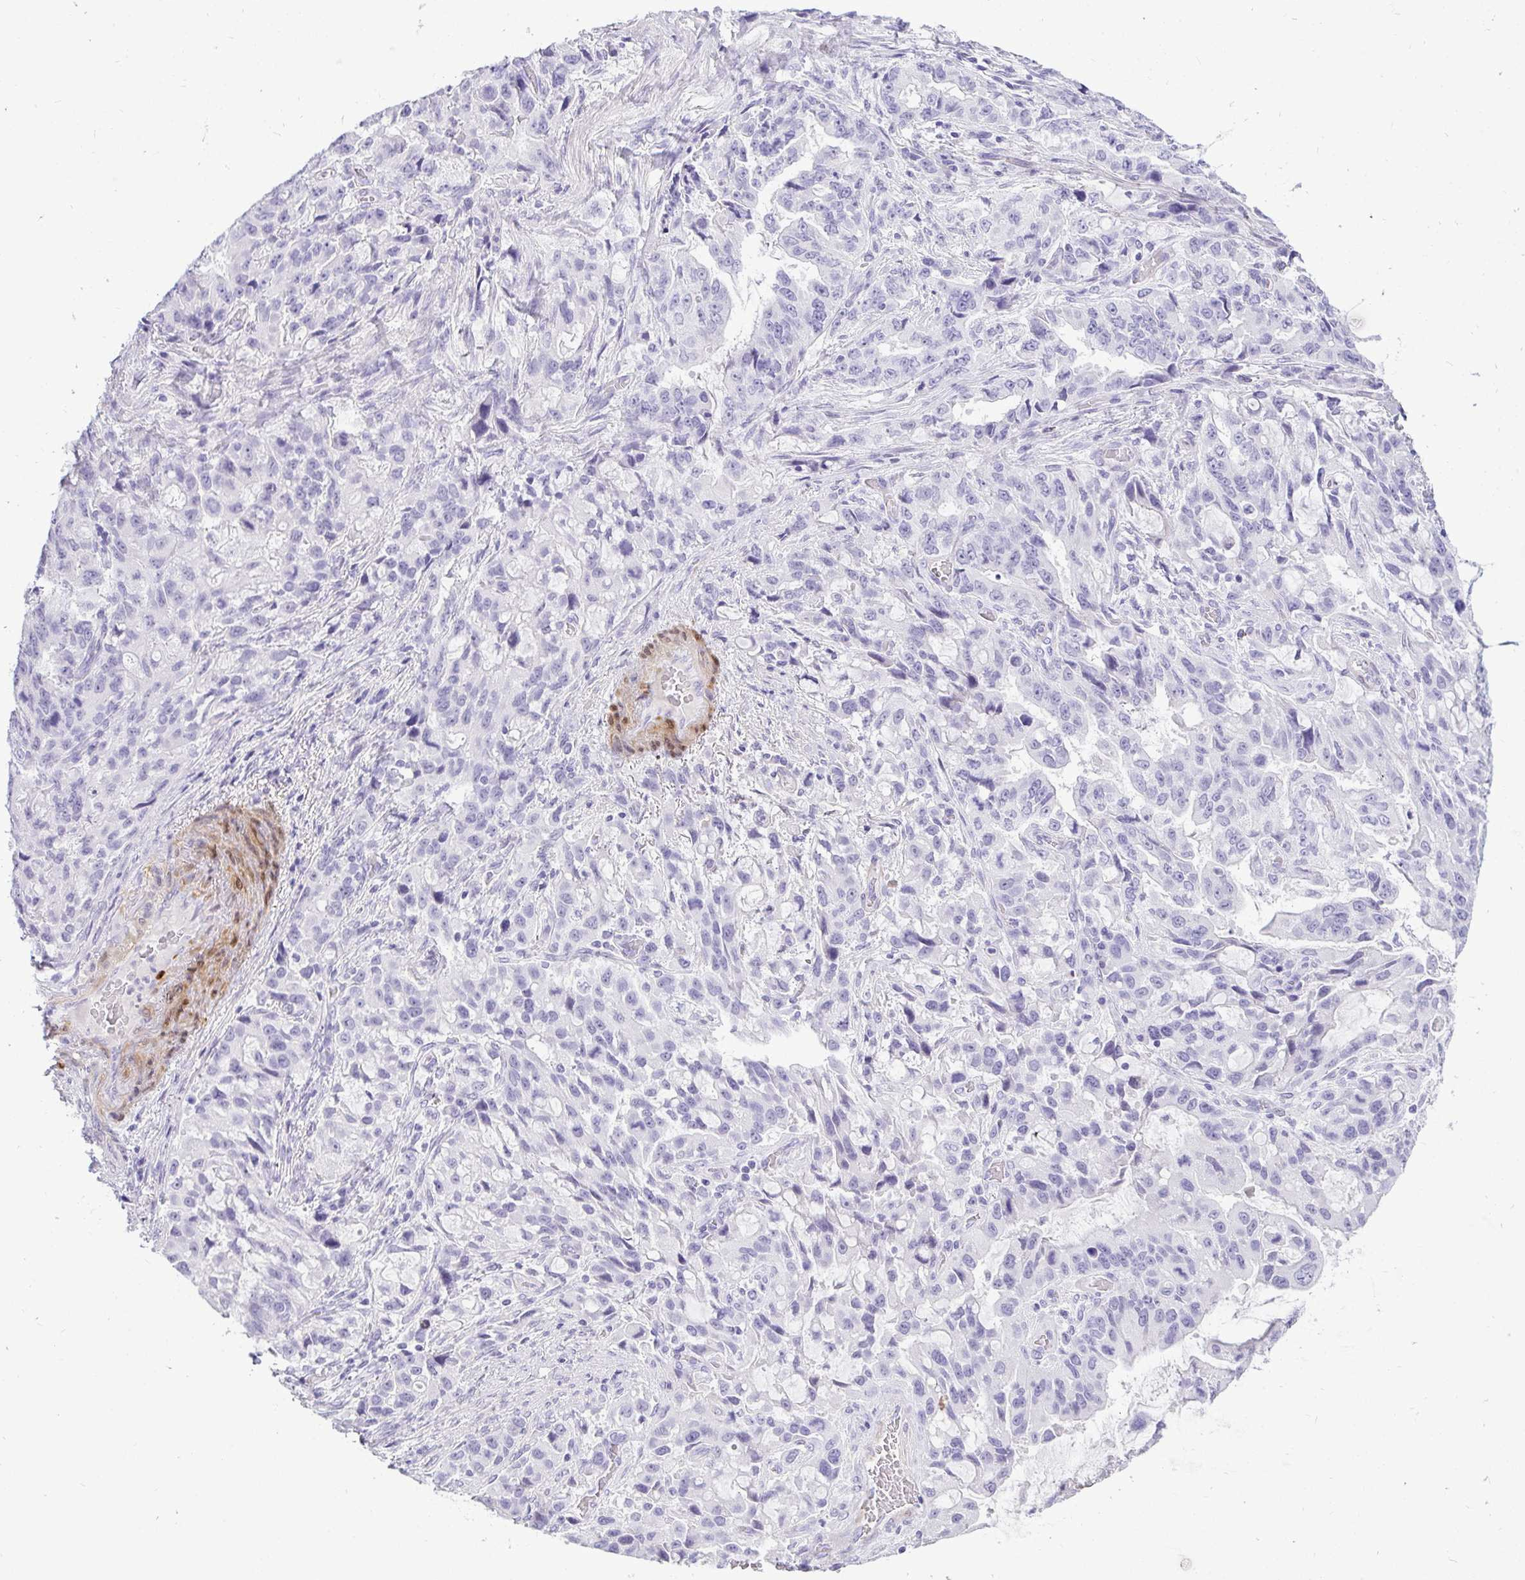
{"staining": {"intensity": "negative", "quantity": "none", "location": "none"}, "tissue": "stomach cancer", "cell_type": "Tumor cells", "image_type": "cancer", "snomed": [{"axis": "morphology", "description": "Adenocarcinoma, NOS"}, {"axis": "topography", "description": "Stomach, upper"}], "caption": "High magnification brightfield microscopy of stomach adenocarcinoma stained with DAB (3,3'-diaminobenzidine) (brown) and counterstained with hematoxylin (blue): tumor cells show no significant positivity. The staining is performed using DAB (3,3'-diaminobenzidine) brown chromogen with nuclei counter-stained in using hematoxylin.", "gene": "HSPB6", "patient": {"sex": "male", "age": 85}}